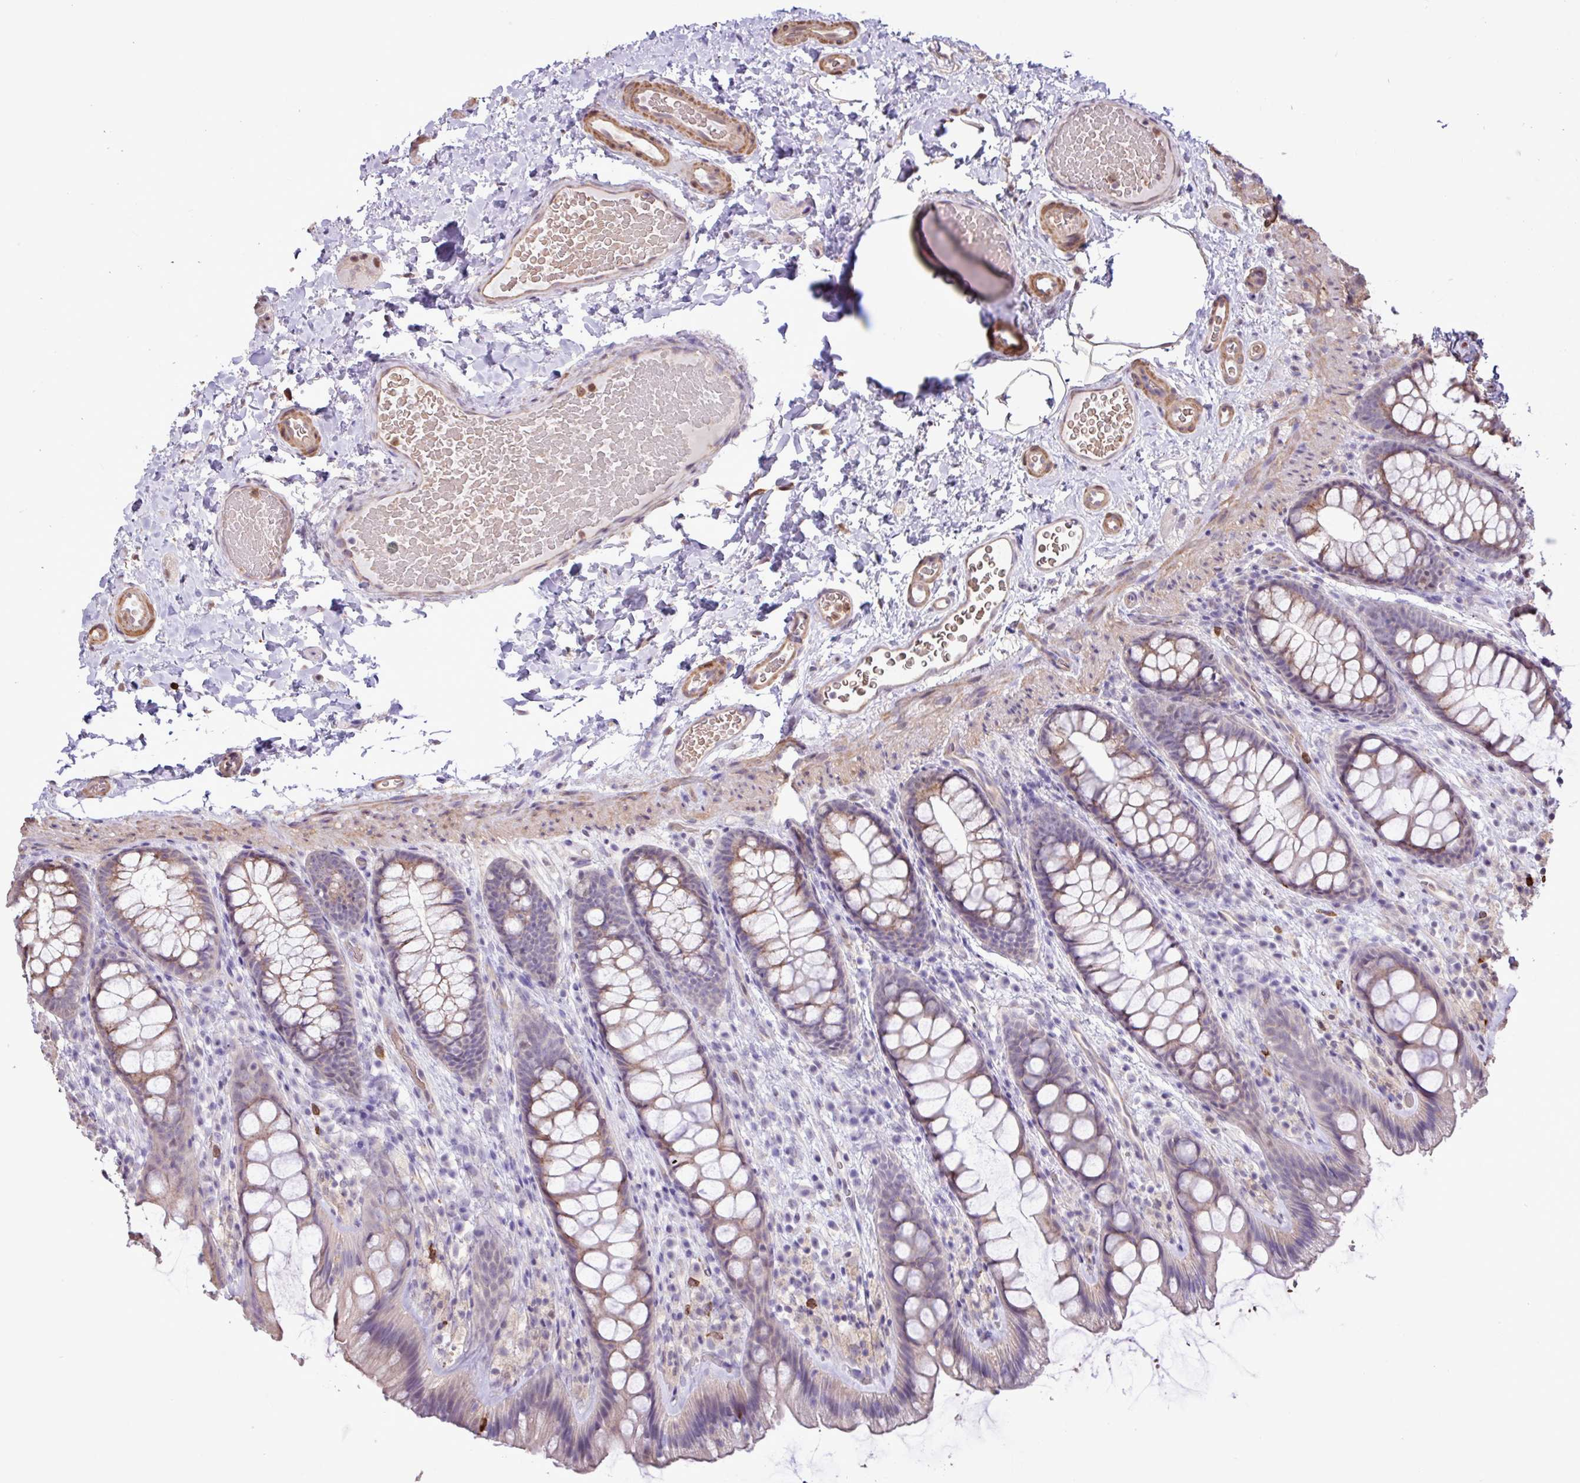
{"staining": {"intensity": "moderate", "quantity": ">75%", "location": "cytoplasmic/membranous,nuclear"}, "tissue": "colon", "cell_type": "Endothelial cells", "image_type": "normal", "snomed": [{"axis": "morphology", "description": "Normal tissue, NOS"}, {"axis": "topography", "description": "Colon"}], "caption": "Immunohistochemical staining of normal colon demonstrates medium levels of moderate cytoplasmic/membranous,nuclear positivity in about >75% of endothelial cells. The protein is shown in brown color, while the nuclei are stained blue.", "gene": "CHST11", "patient": {"sex": "male", "age": 46}}